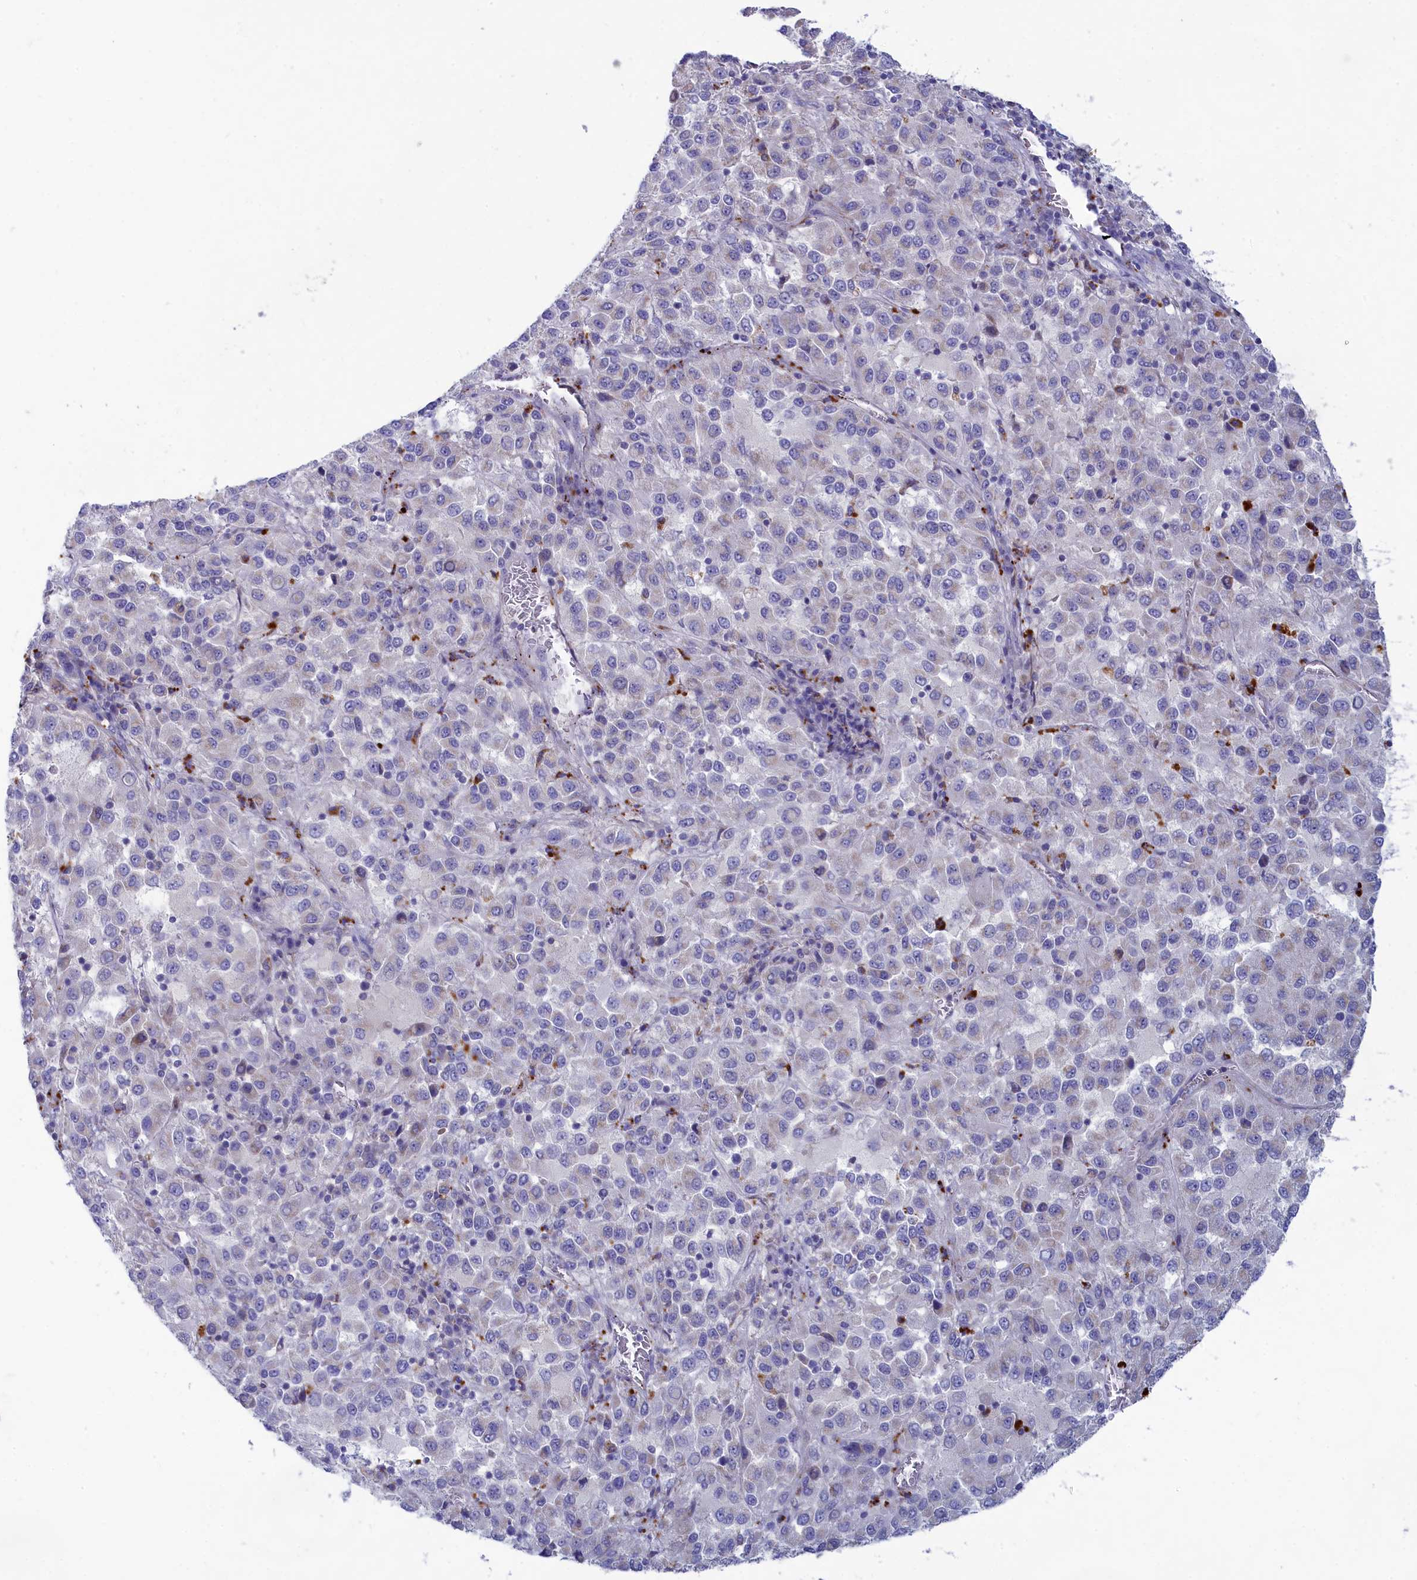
{"staining": {"intensity": "negative", "quantity": "none", "location": "none"}, "tissue": "melanoma", "cell_type": "Tumor cells", "image_type": "cancer", "snomed": [{"axis": "morphology", "description": "Malignant melanoma, Metastatic site"}, {"axis": "topography", "description": "Lung"}], "caption": "Histopathology image shows no protein positivity in tumor cells of melanoma tissue. Nuclei are stained in blue.", "gene": "WDR6", "patient": {"sex": "male", "age": 64}}